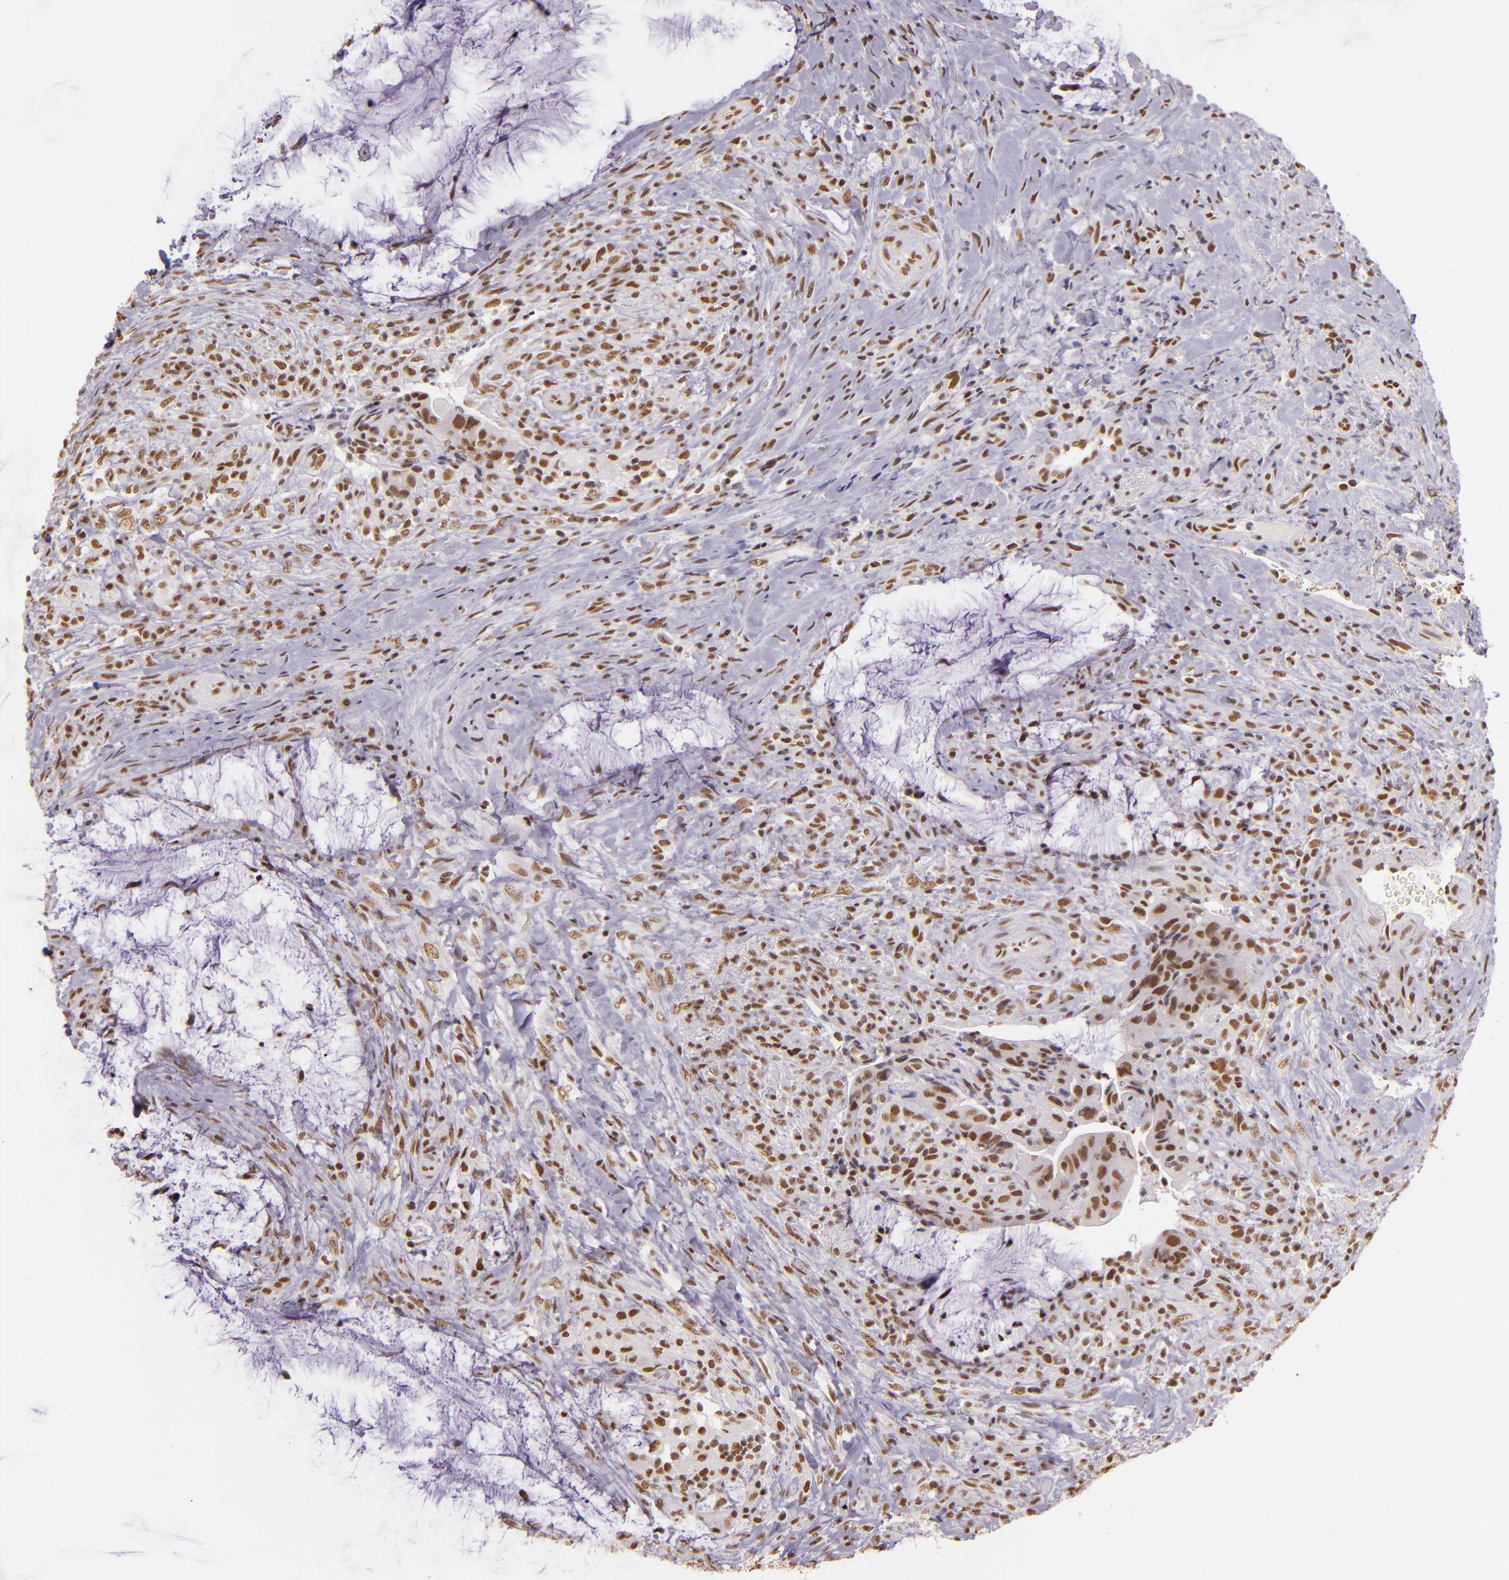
{"staining": {"intensity": "moderate", "quantity": ">75%", "location": "nuclear"}, "tissue": "colorectal cancer", "cell_type": "Tumor cells", "image_type": "cancer", "snomed": [{"axis": "morphology", "description": "Adenocarcinoma, NOS"}, {"axis": "topography", "description": "Rectum"}], "caption": "Immunohistochemistry (IHC) of human adenocarcinoma (colorectal) demonstrates medium levels of moderate nuclear staining in about >75% of tumor cells.", "gene": "USF1", "patient": {"sex": "female", "age": 71}}